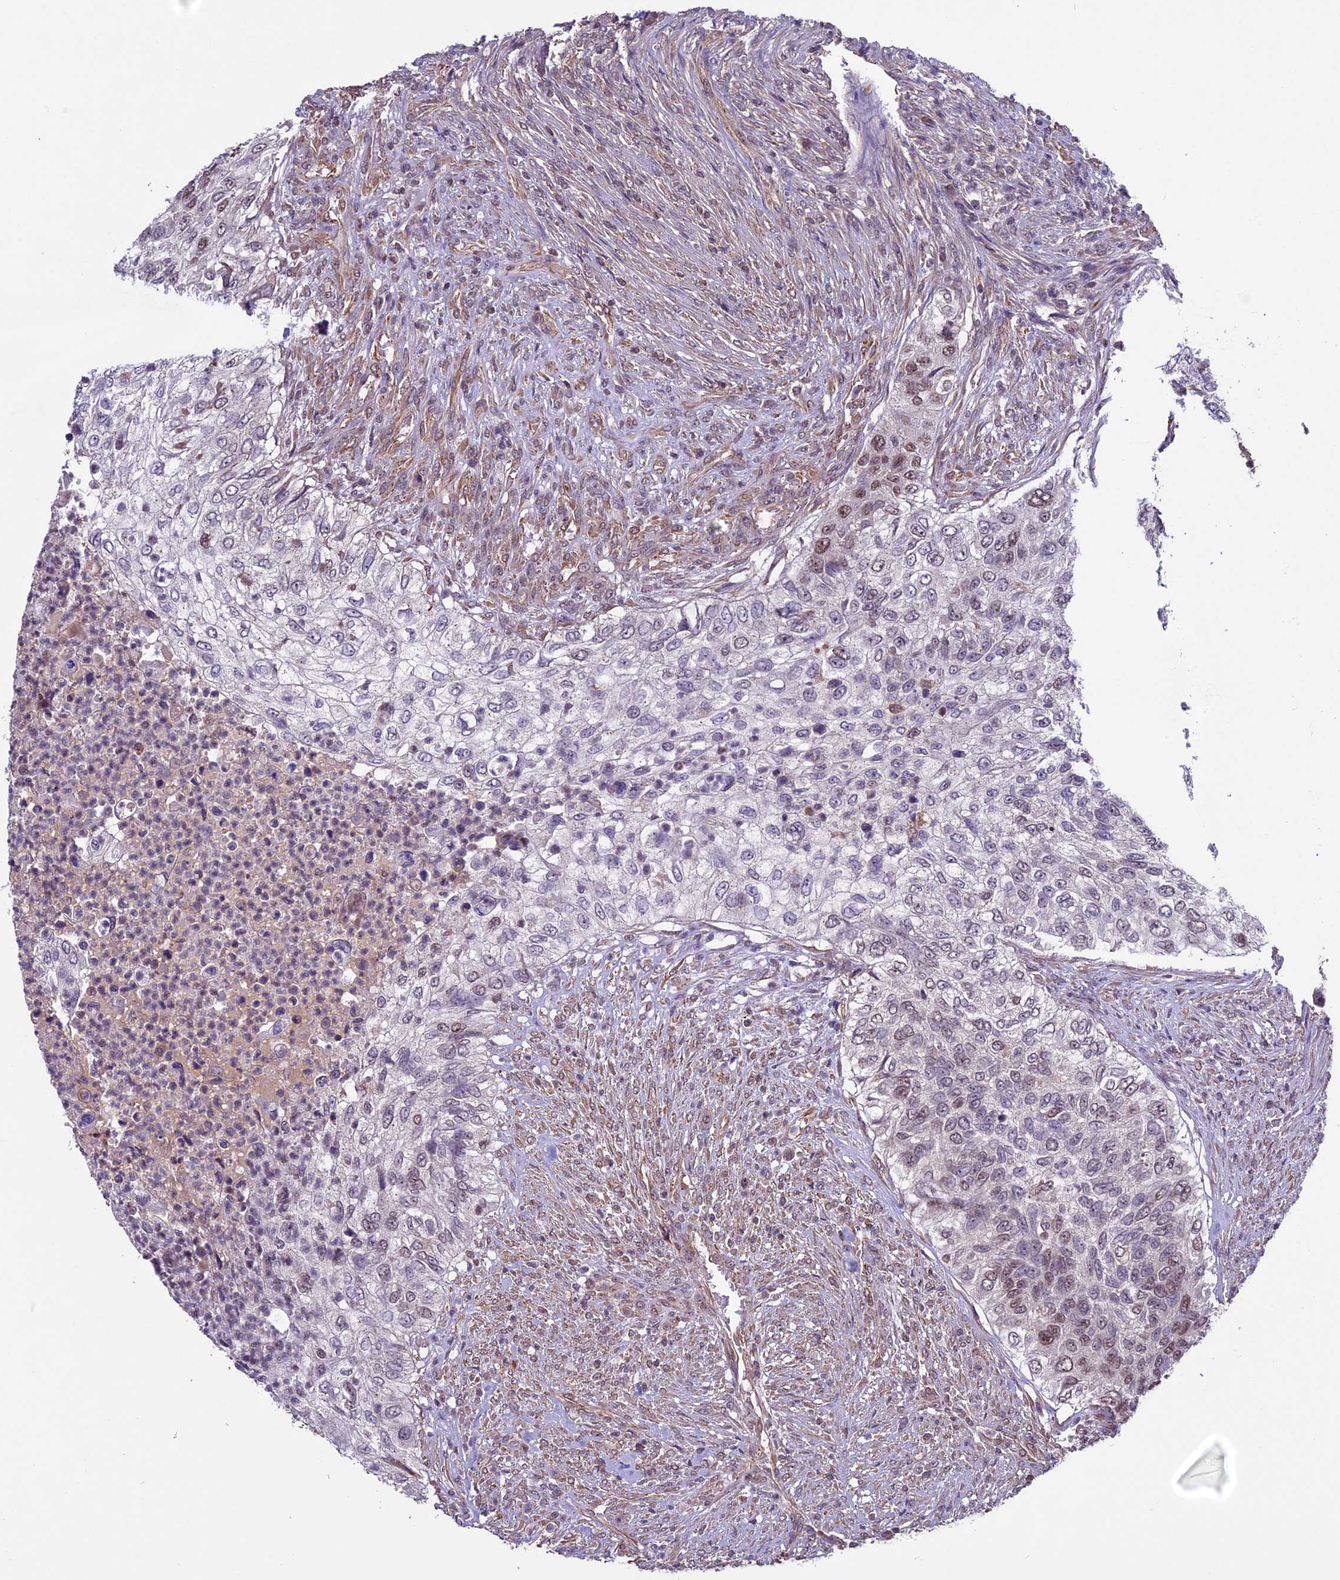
{"staining": {"intensity": "moderate", "quantity": "<25%", "location": "nuclear"}, "tissue": "urothelial cancer", "cell_type": "Tumor cells", "image_type": "cancer", "snomed": [{"axis": "morphology", "description": "Urothelial carcinoma, High grade"}, {"axis": "topography", "description": "Urinary bladder"}], "caption": "Immunohistochemical staining of urothelial cancer displays moderate nuclear protein expression in about <25% of tumor cells.", "gene": "C3orf70", "patient": {"sex": "female", "age": 60}}